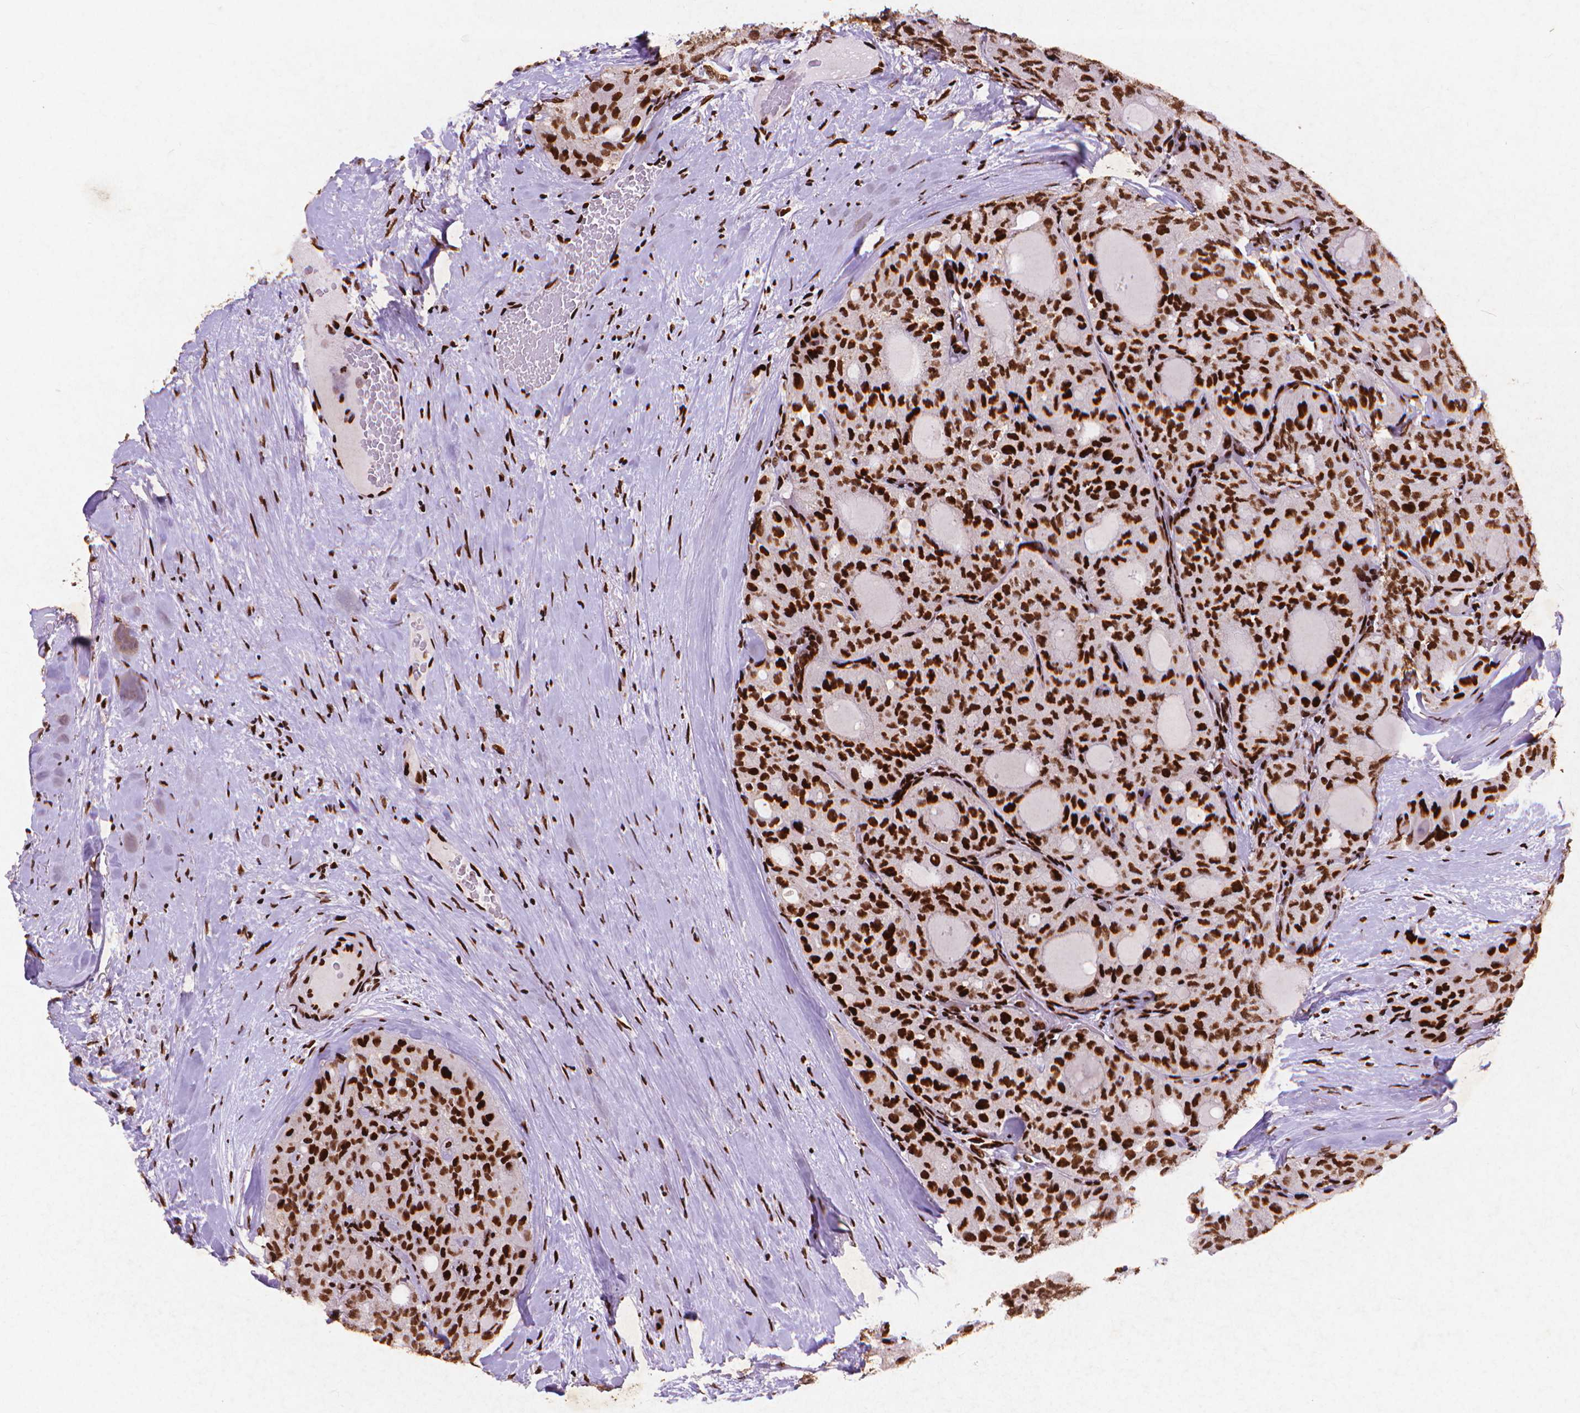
{"staining": {"intensity": "strong", "quantity": ">75%", "location": "nuclear"}, "tissue": "thyroid cancer", "cell_type": "Tumor cells", "image_type": "cancer", "snomed": [{"axis": "morphology", "description": "Follicular adenoma carcinoma, NOS"}, {"axis": "topography", "description": "Thyroid gland"}], "caption": "Protein expression analysis of human thyroid cancer (follicular adenoma carcinoma) reveals strong nuclear staining in approximately >75% of tumor cells. The staining was performed using DAB (3,3'-diaminobenzidine), with brown indicating positive protein expression. Nuclei are stained blue with hematoxylin.", "gene": "CITED2", "patient": {"sex": "male", "age": 75}}